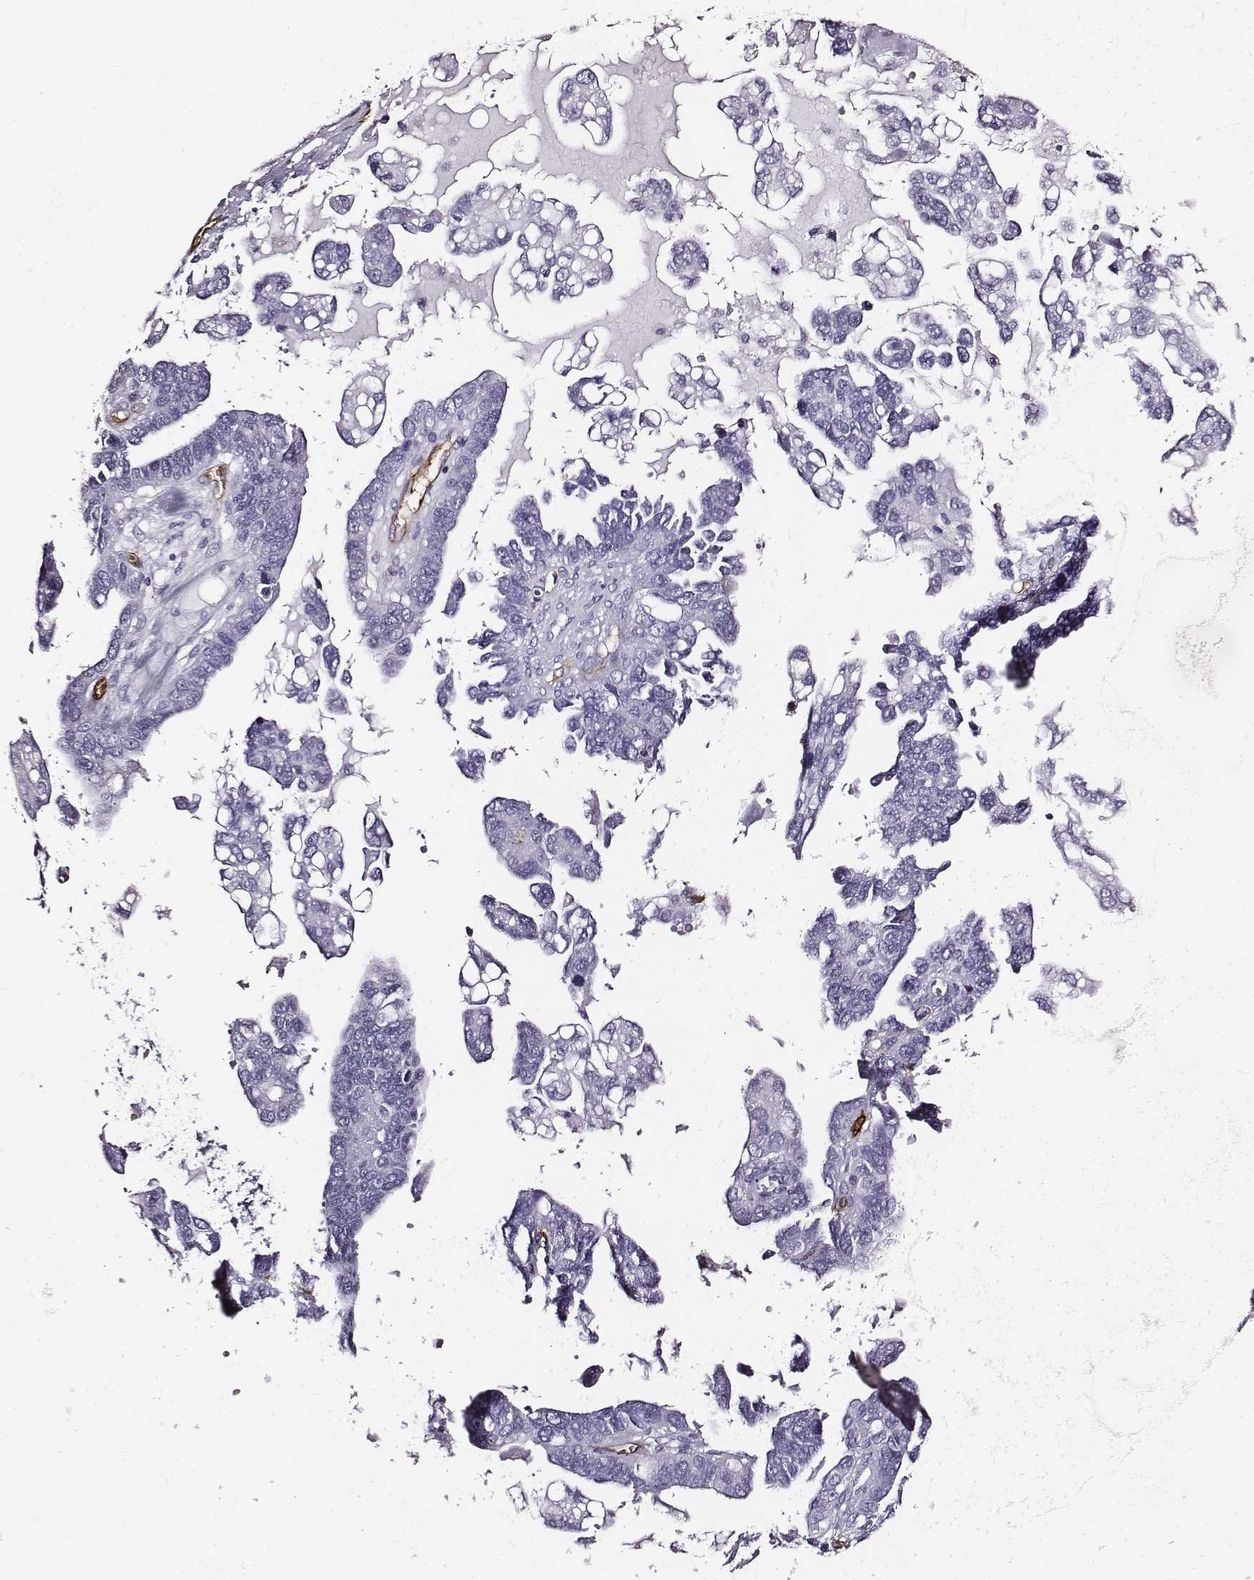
{"staining": {"intensity": "negative", "quantity": "none", "location": "none"}, "tissue": "ovarian cancer", "cell_type": "Tumor cells", "image_type": "cancer", "snomed": [{"axis": "morphology", "description": "Cystadenocarcinoma, serous, NOS"}, {"axis": "topography", "description": "Ovary"}], "caption": "DAB (3,3'-diaminobenzidine) immunohistochemical staining of human ovarian serous cystadenocarcinoma shows no significant positivity in tumor cells.", "gene": "DPEP1", "patient": {"sex": "female", "age": 69}}